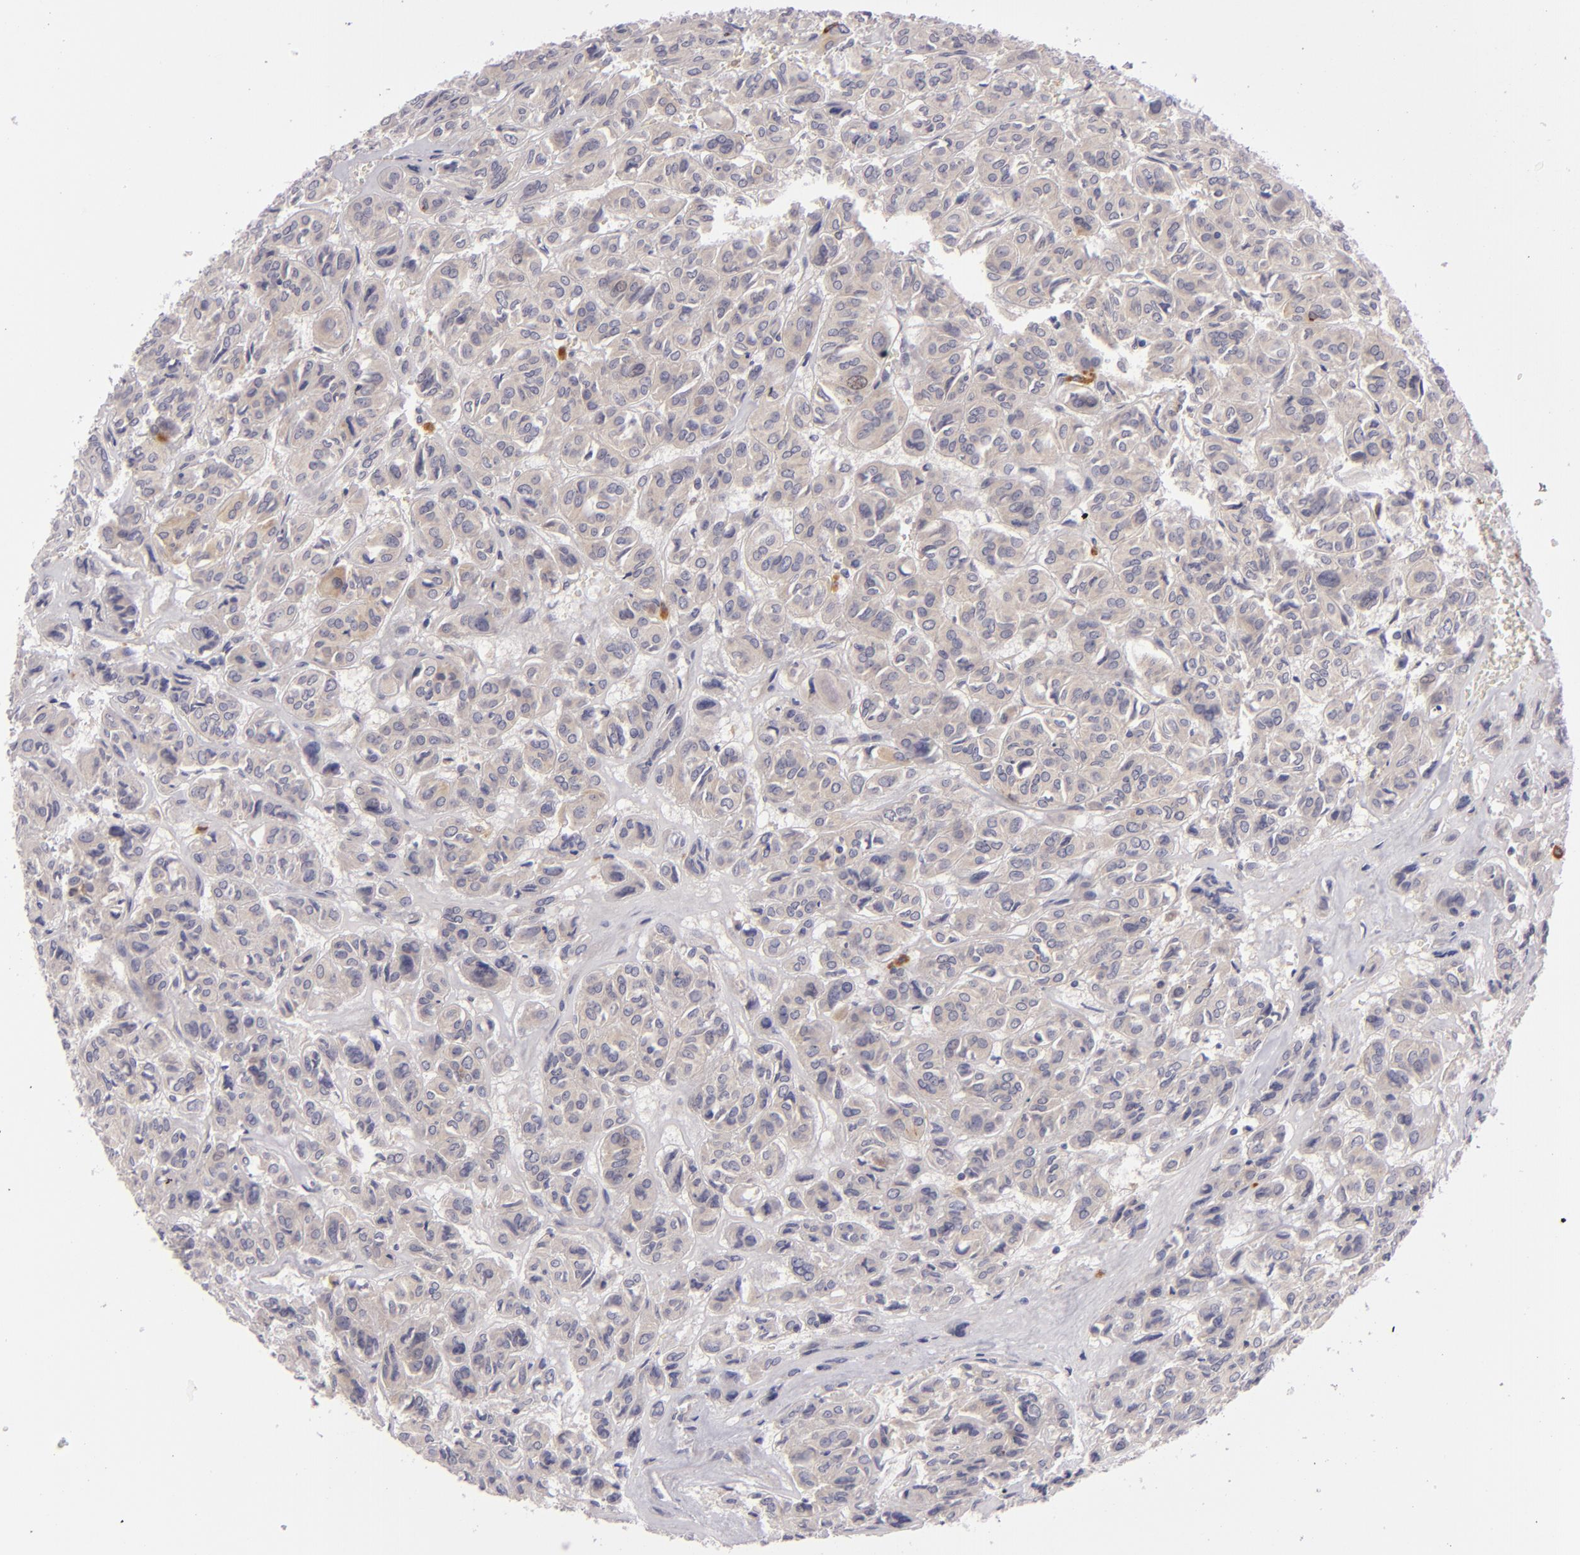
{"staining": {"intensity": "weak", "quantity": "25%-75%", "location": "cytoplasmic/membranous"}, "tissue": "thyroid cancer", "cell_type": "Tumor cells", "image_type": "cancer", "snomed": [{"axis": "morphology", "description": "Follicular adenoma carcinoma, NOS"}, {"axis": "topography", "description": "Thyroid gland"}], "caption": "The image demonstrates staining of thyroid cancer (follicular adenoma carcinoma), revealing weak cytoplasmic/membranous protein staining (brown color) within tumor cells. (Brightfield microscopy of DAB IHC at high magnification).", "gene": "CD83", "patient": {"sex": "female", "age": 71}}